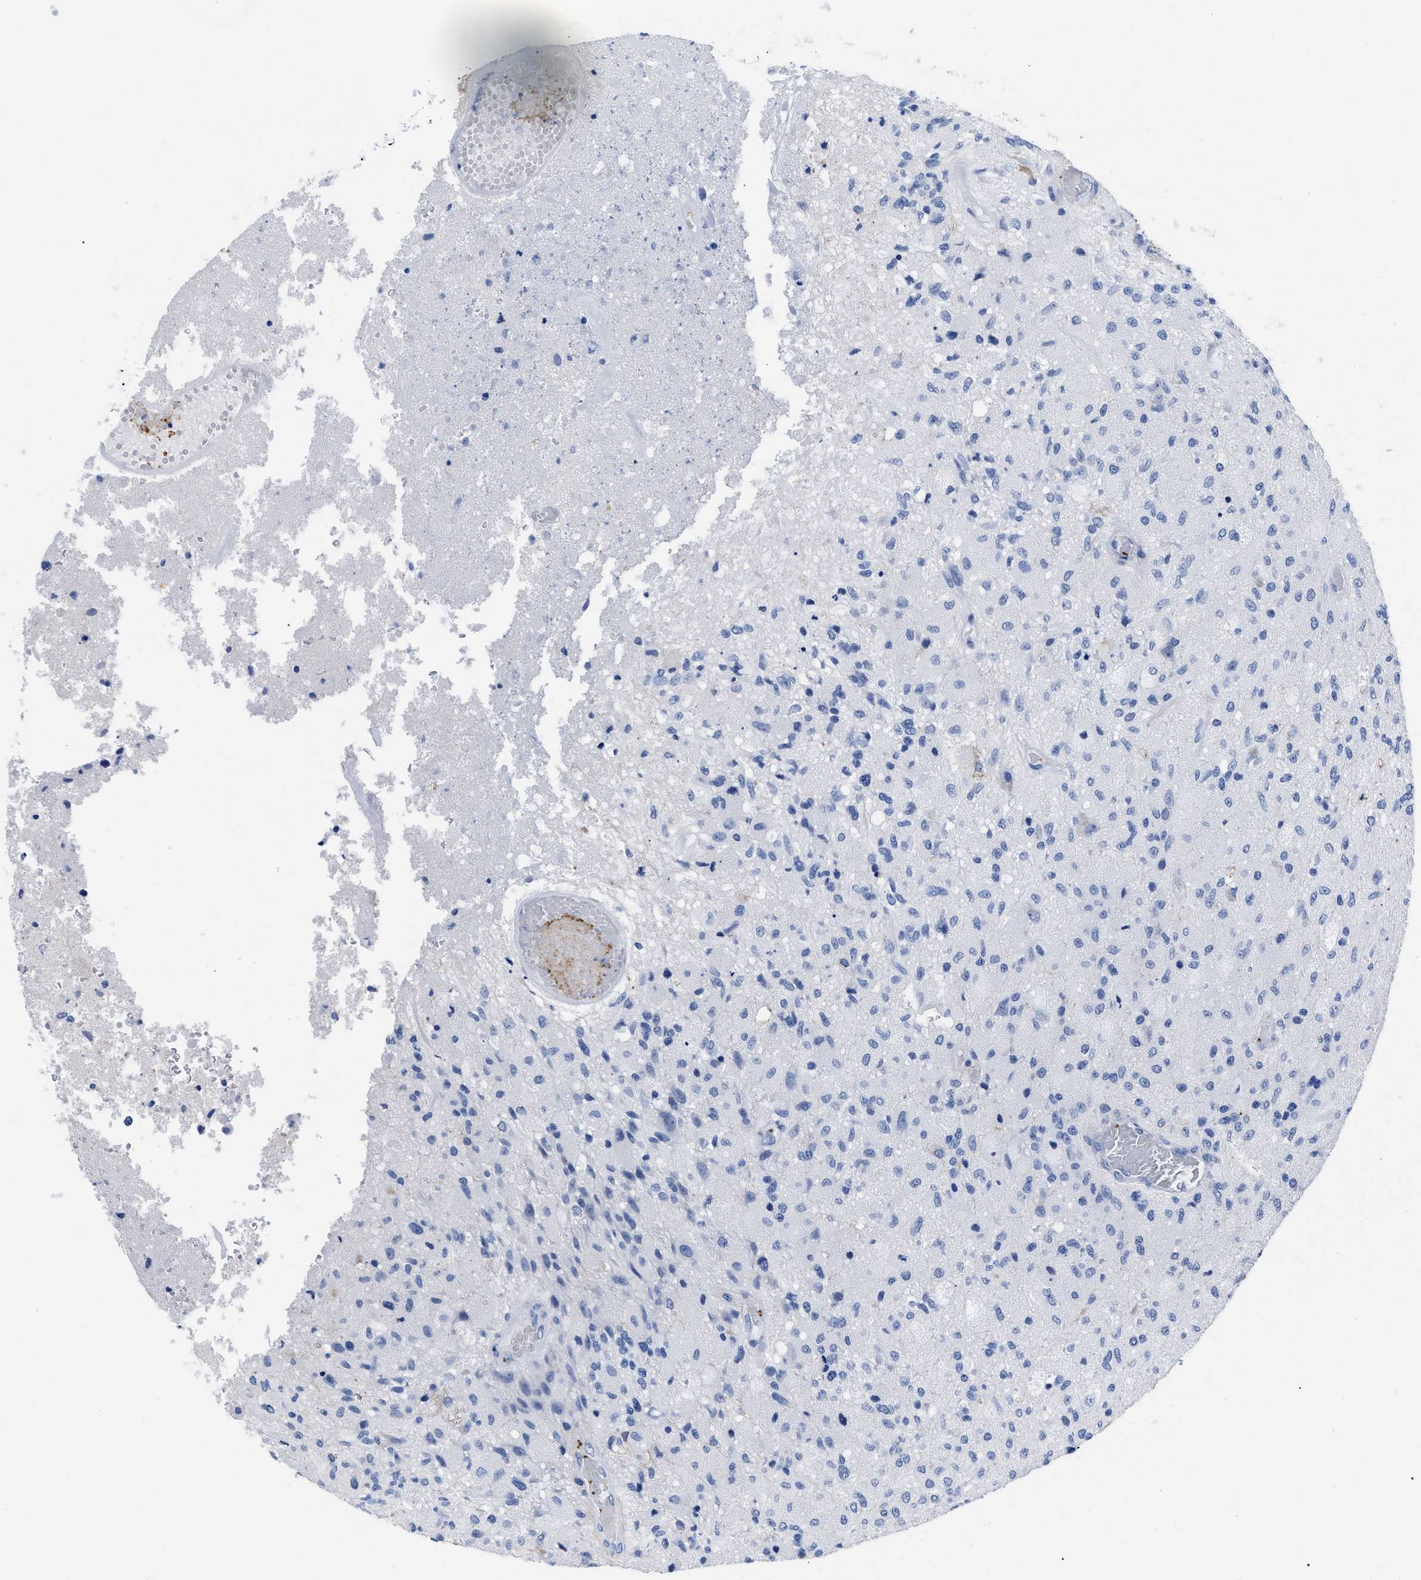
{"staining": {"intensity": "negative", "quantity": "none", "location": "none"}, "tissue": "glioma", "cell_type": "Tumor cells", "image_type": "cancer", "snomed": [{"axis": "morphology", "description": "Normal tissue, NOS"}, {"axis": "morphology", "description": "Glioma, malignant, High grade"}, {"axis": "topography", "description": "Cerebral cortex"}], "caption": "A photomicrograph of human high-grade glioma (malignant) is negative for staining in tumor cells.", "gene": "TREML1", "patient": {"sex": "male", "age": 77}}